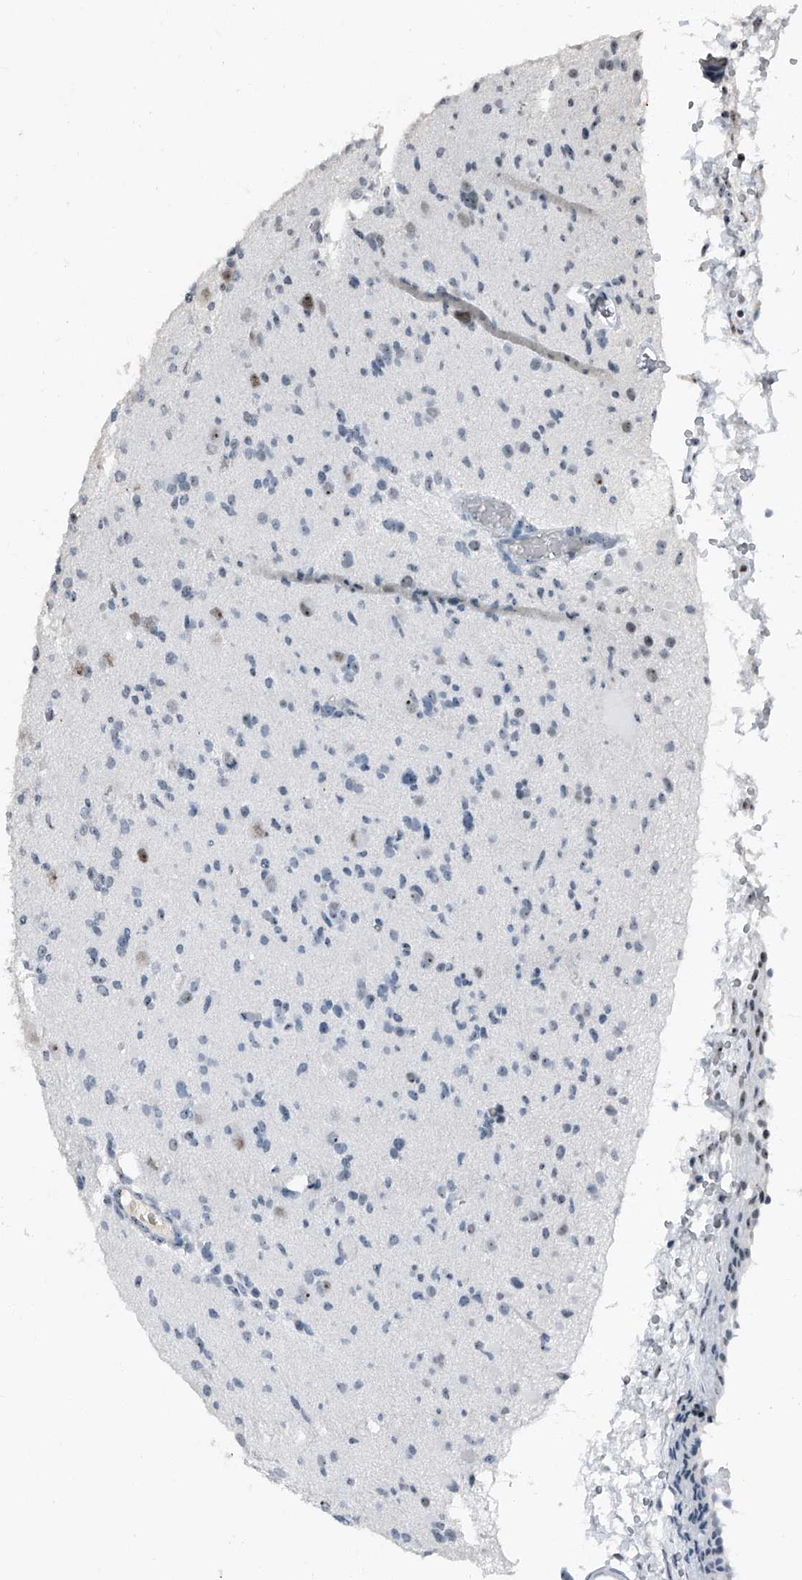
{"staining": {"intensity": "negative", "quantity": "none", "location": "none"}, "tissue": "glioma", "cell_type": "Tumor cells", "image_type": "cancer", "snomed": [{"axis": "morphology", "description": "Glioma, malignant, Low grade"}, {"axis": "topography", "description": "Brain"}], "caption": "DAB immunohistochemical staining of low-grade glioma (malignant) displays no significant expression in tumor cells.", "gene": "TCOF1", "patient": {"sex": "female", "age": 22}}